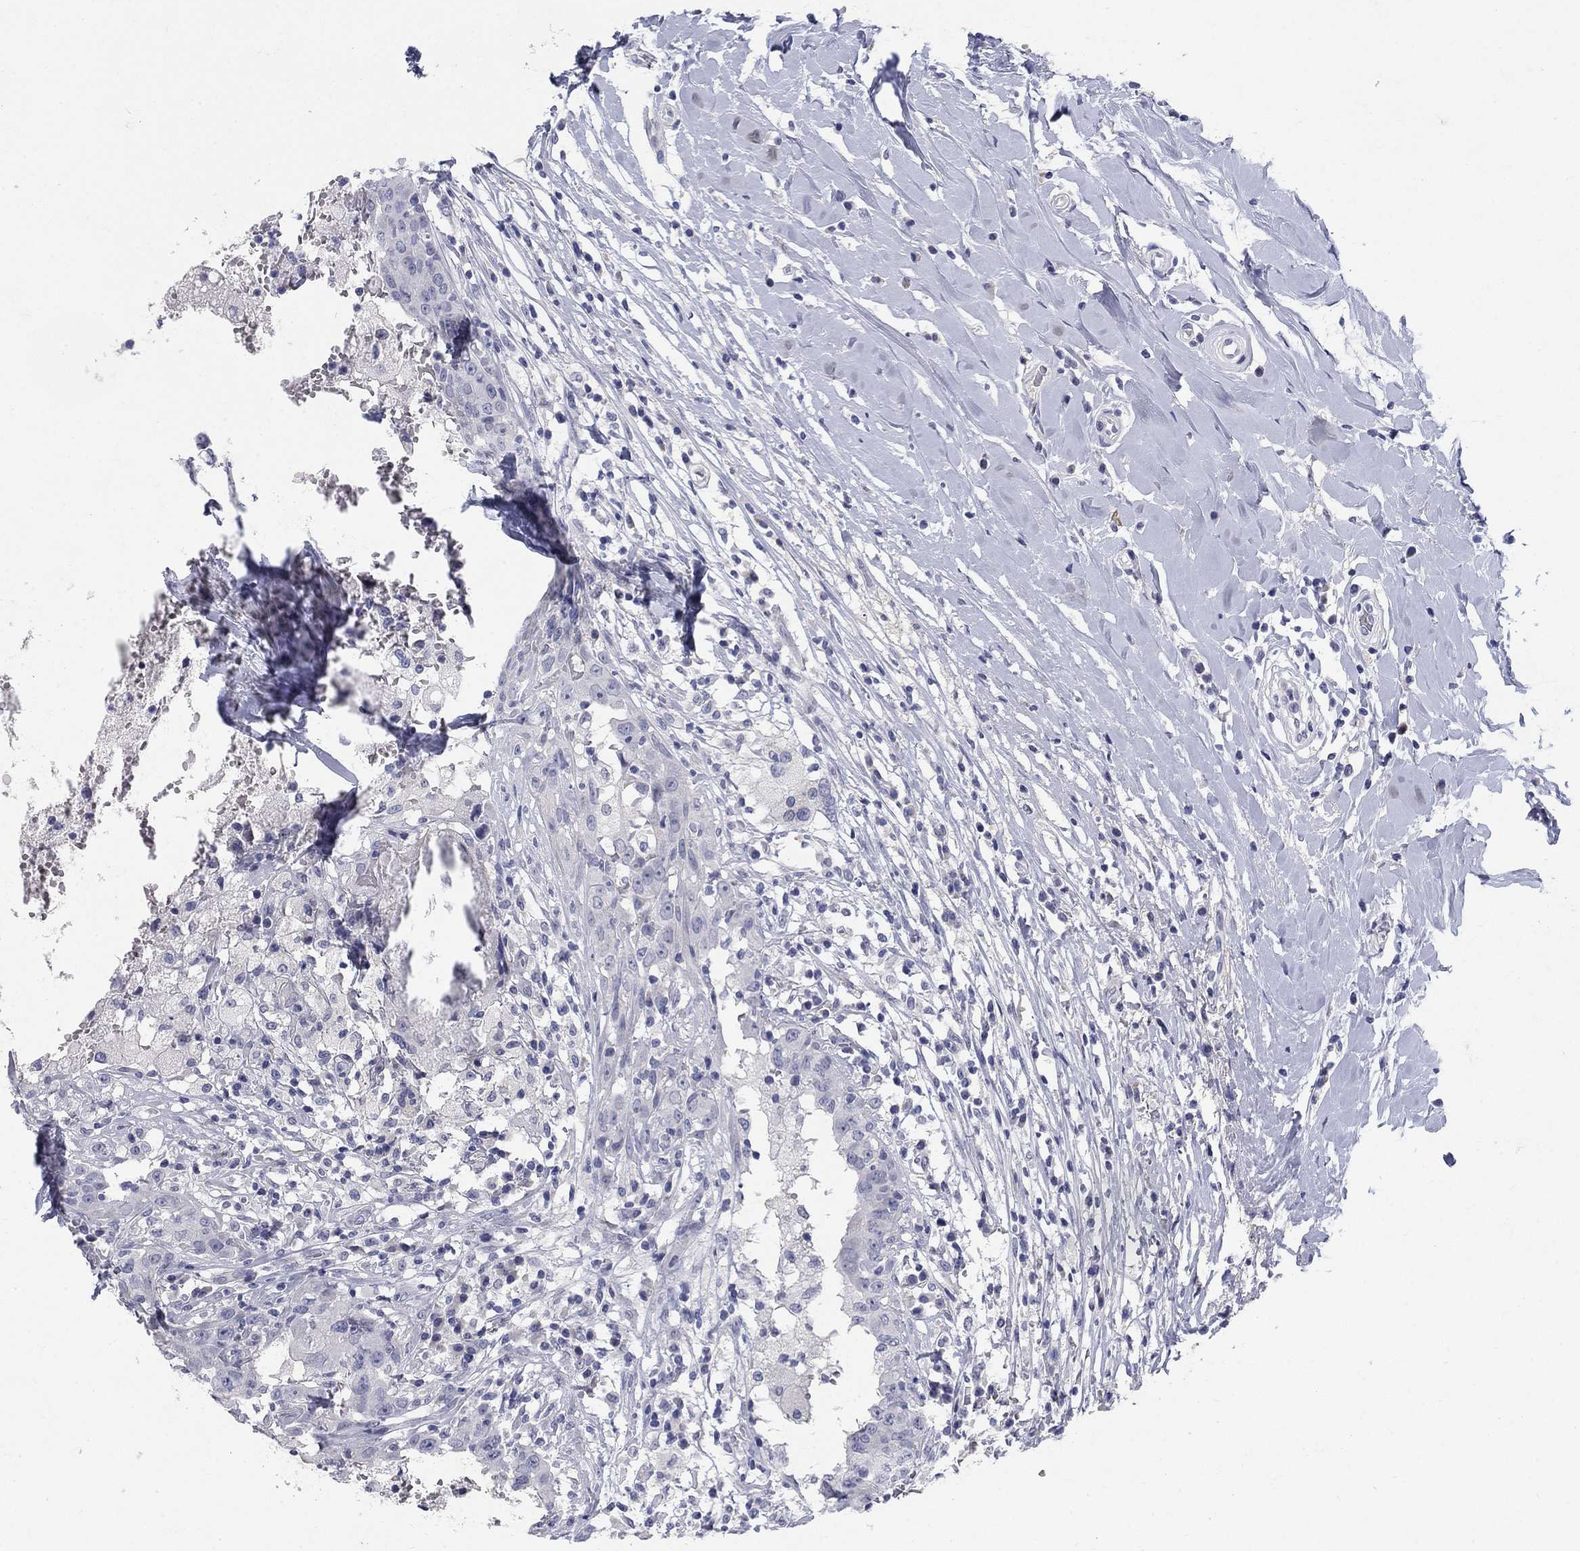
{"staining": {"intensity": "negative", "quantity": "none", "location": "none"}, "tissue": "breast cancer", "cell_type": "Tumor cells", "image_type": "cancer", "snomed": [{"axis": "morphology", "description": "Duct carcinoma"}, {"axis": "topography", "description": "Breast"}], "caption": "A high-resolution micrograph shows immunohistochemistry (IHC) staining of breast infiltrating ductal carcinoma, which exhibits no significant positivity in tumor cells.", "gene": "ELAVL4", "patient": {"sex": "female", "age": 27}}